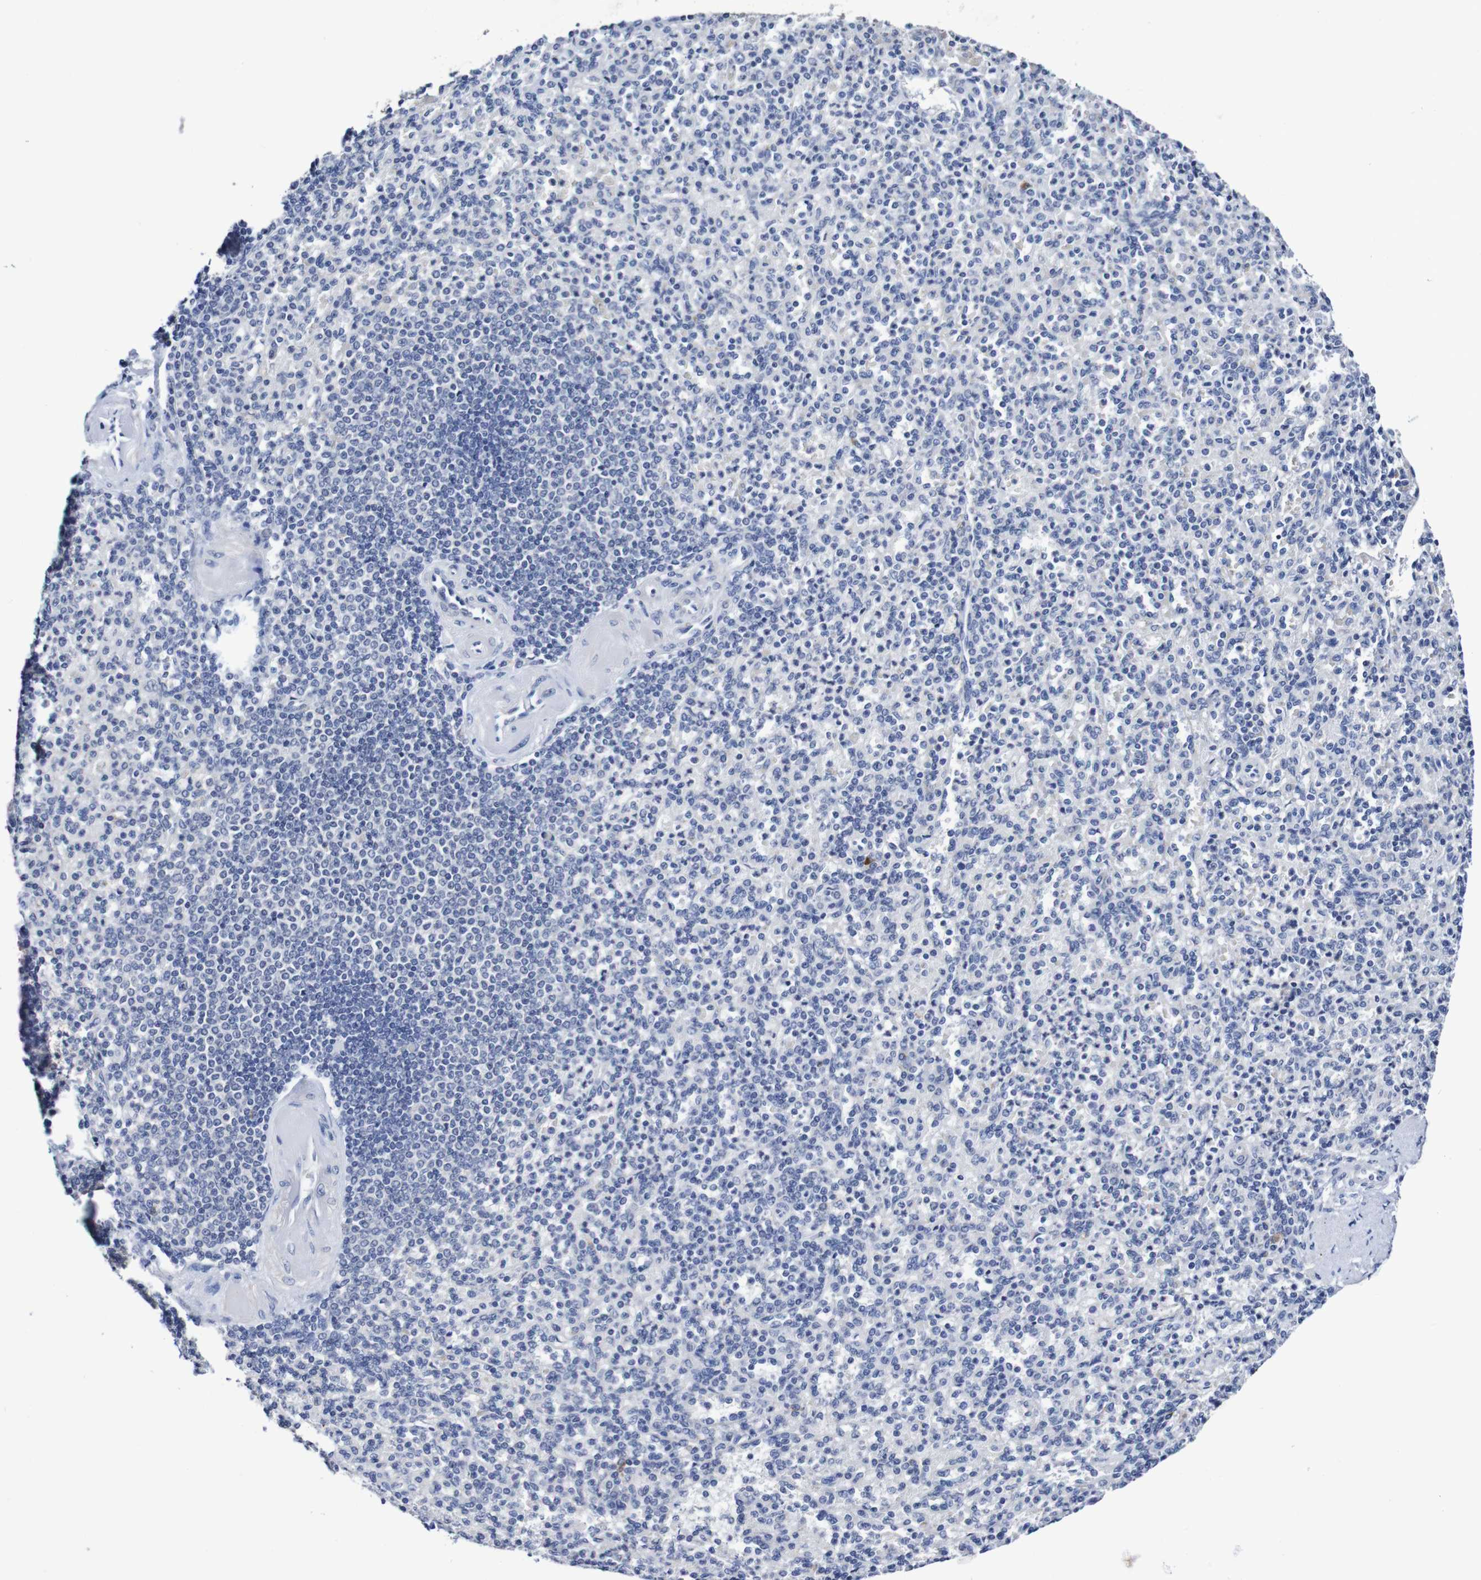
{"staining": {"intensity": "negative", "quantity": "none", "location": "none"}, "tissue": "spleen", "cell_type": "Cells in red pulp", "image_type": "normal", "snomed": [{"axis": "morphology", "description": "Normal tissue, NOS"}, {"axis": "topography", "description": "Spleen"}], "caption": "The histopathology image displays no staining of cells in red pulp in normal spleen. (DAB immunohistochemistry (IHC), high magnification).", "gene": "ACVR1C", "patient": {"sex": "female", "age": 74}}